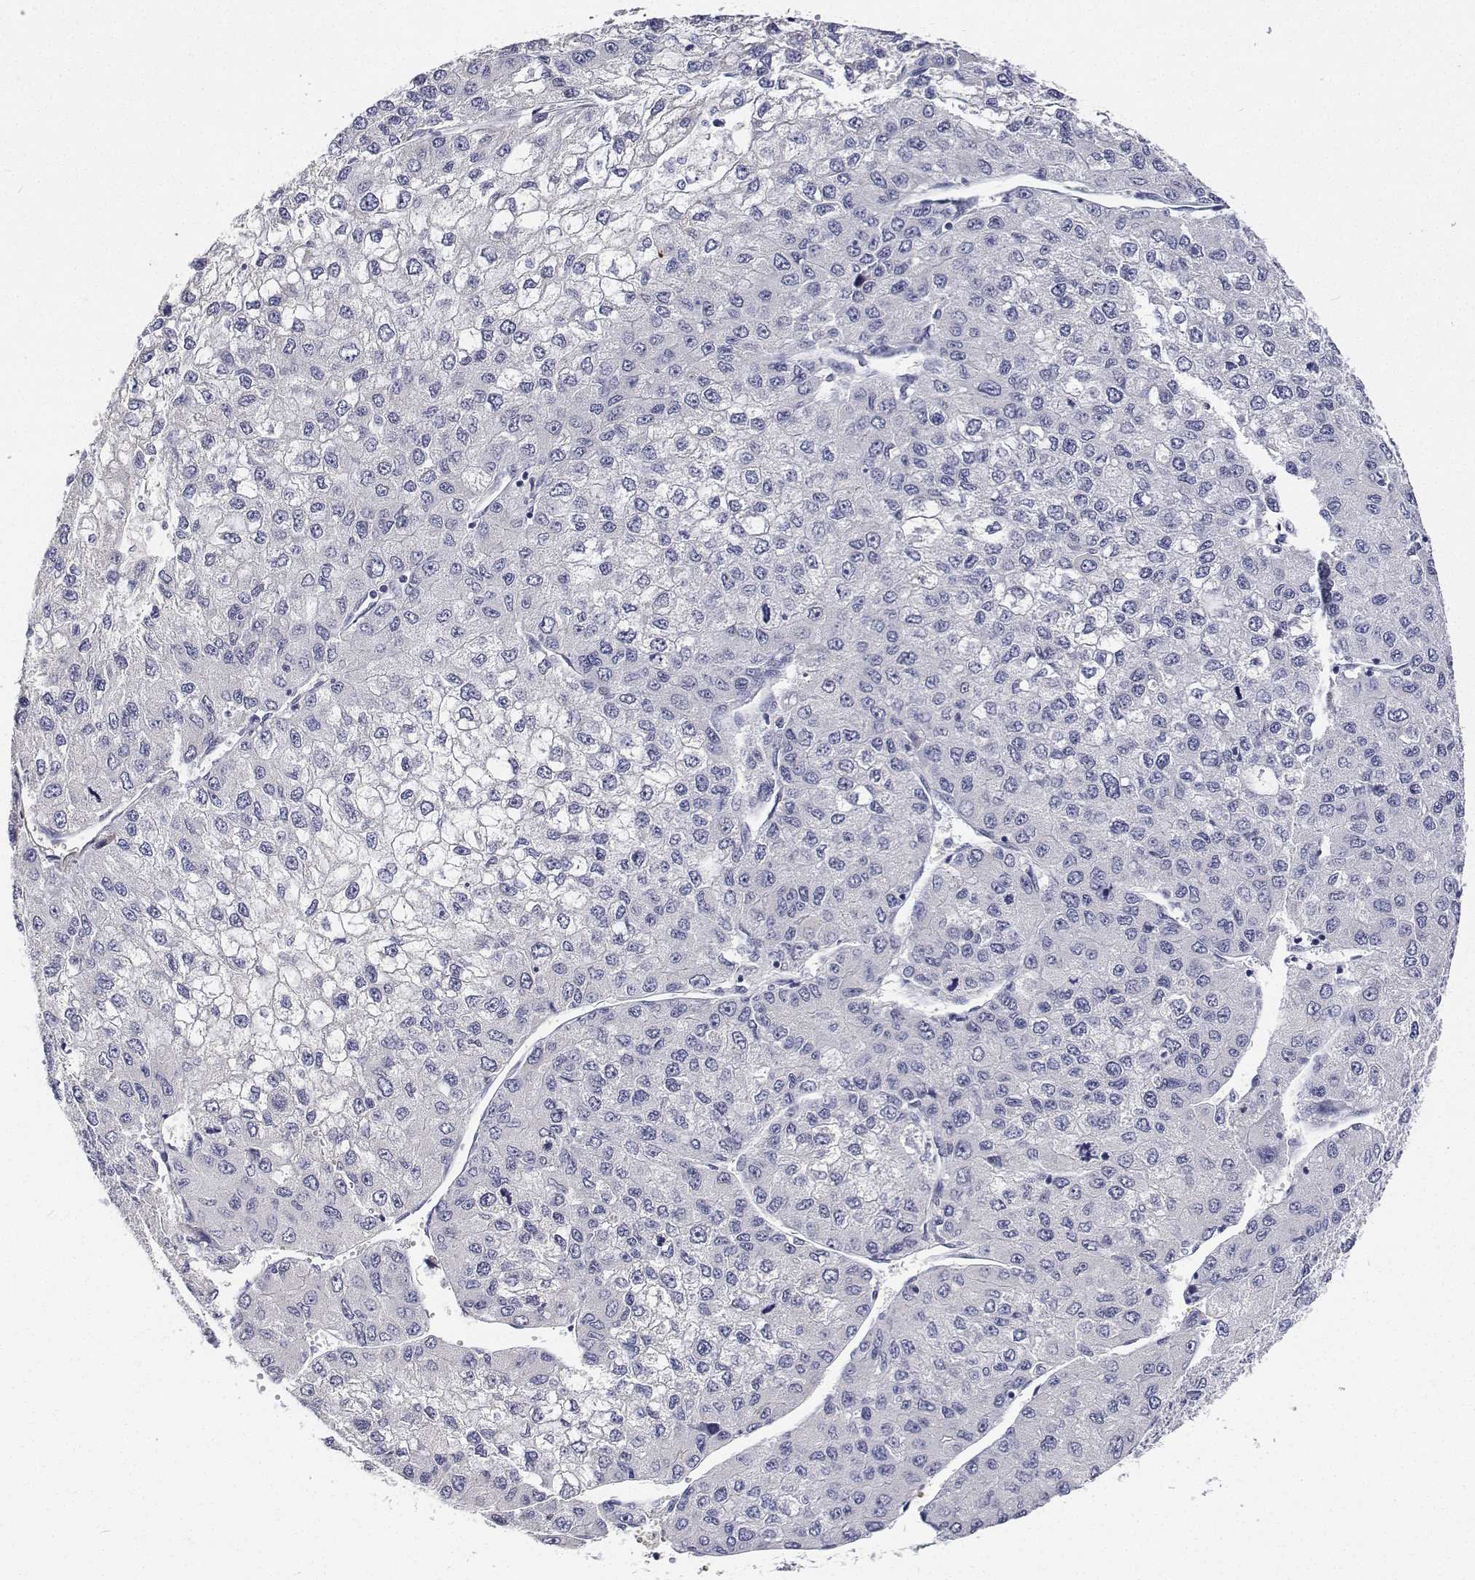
{"staining": {"intensity": "negative", "quantity": "none", "location": "none"}, "tissue": "liver cancer", "cell_type": "Tumor cells", "image_type": "cancer", "snomed": [{"axis": "morphology", "description": "Carcinoma, Hepatocellular, NOS"}, {"axis": "topography", "description": "Liver"}], "caption": "Protein analysis of hepatocellular carcinoma (liver) reveals no significant expression in tumor cells.", "gene": "ATRX", "patient": {"sex": "female", "age": 66}}